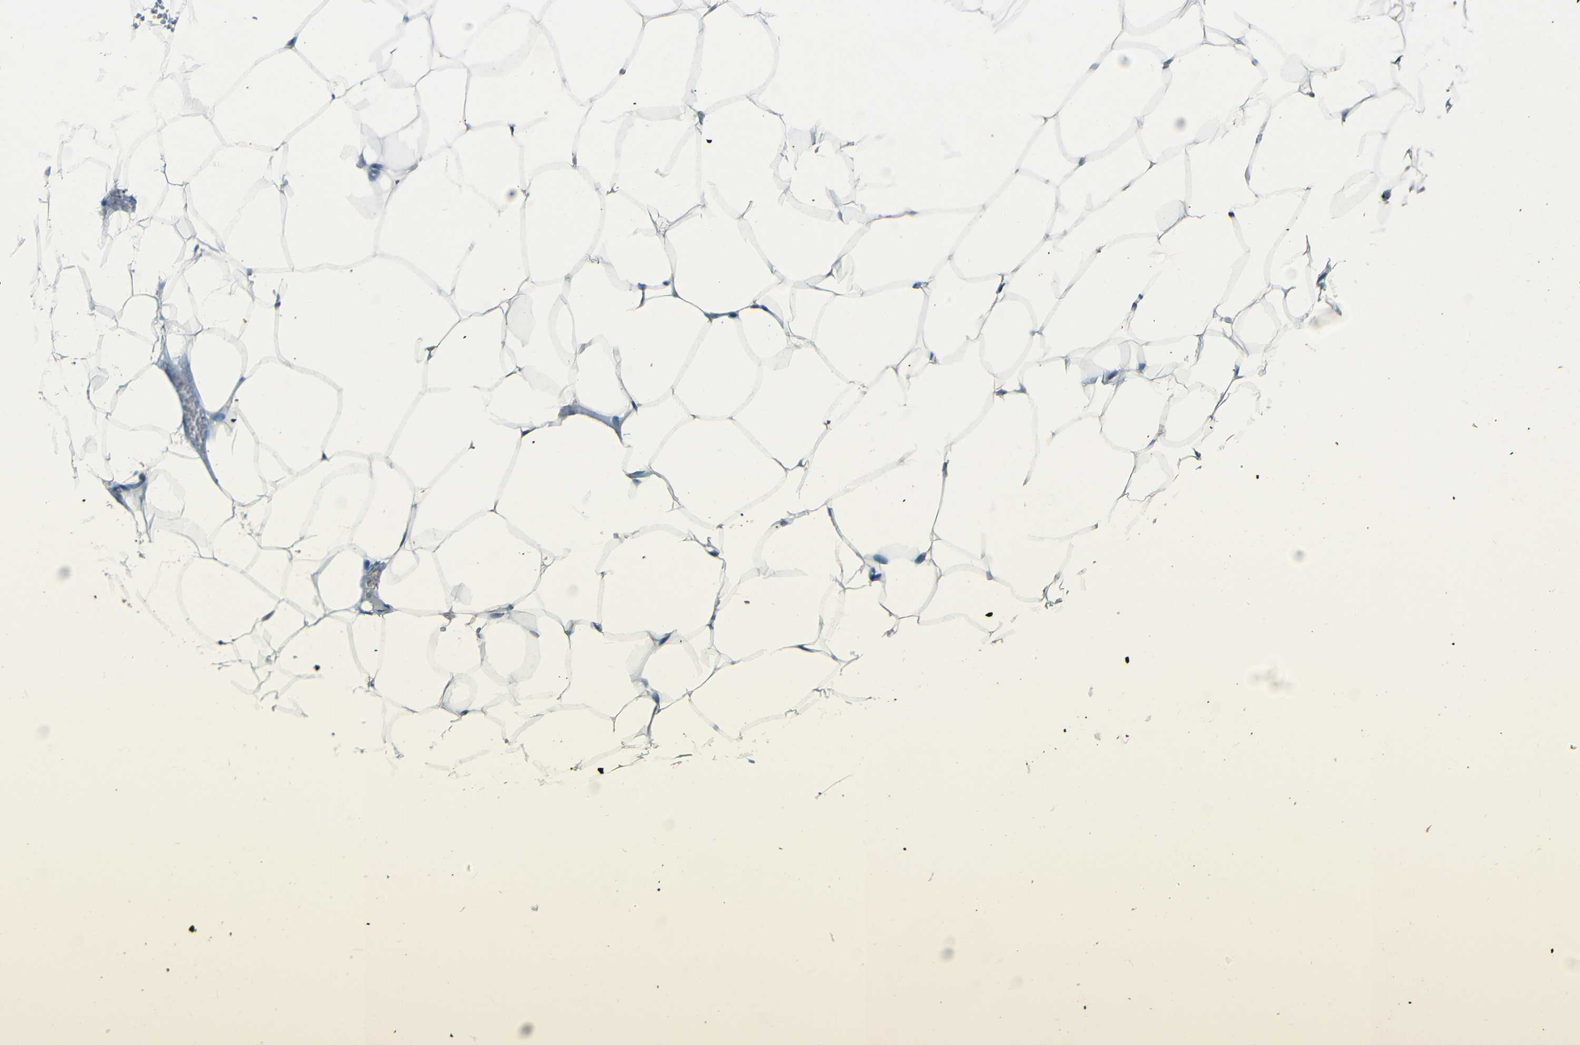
{"staining": {"intensity": "negative", "quantity": "none", "location": "none"}, "tissue": "adipose tissue", "cell_type": "Adipocytes", "image_type": "normal", "snomed": [{"axis": "morphology", "description": "Normal tissue, NOS"}, {"axis": "topography", "description": "Breast"}, {"axis": "topography", "description": "Adipose tissue"}], "caption": "Immunohistochemistry photomicrograph of unremarkable adipose tissue stained for a protein (brown), which exhibits no positivity in adipocytes.", "gene": "ZMAT1", "patient": {"sex": "female", "age": 25}}